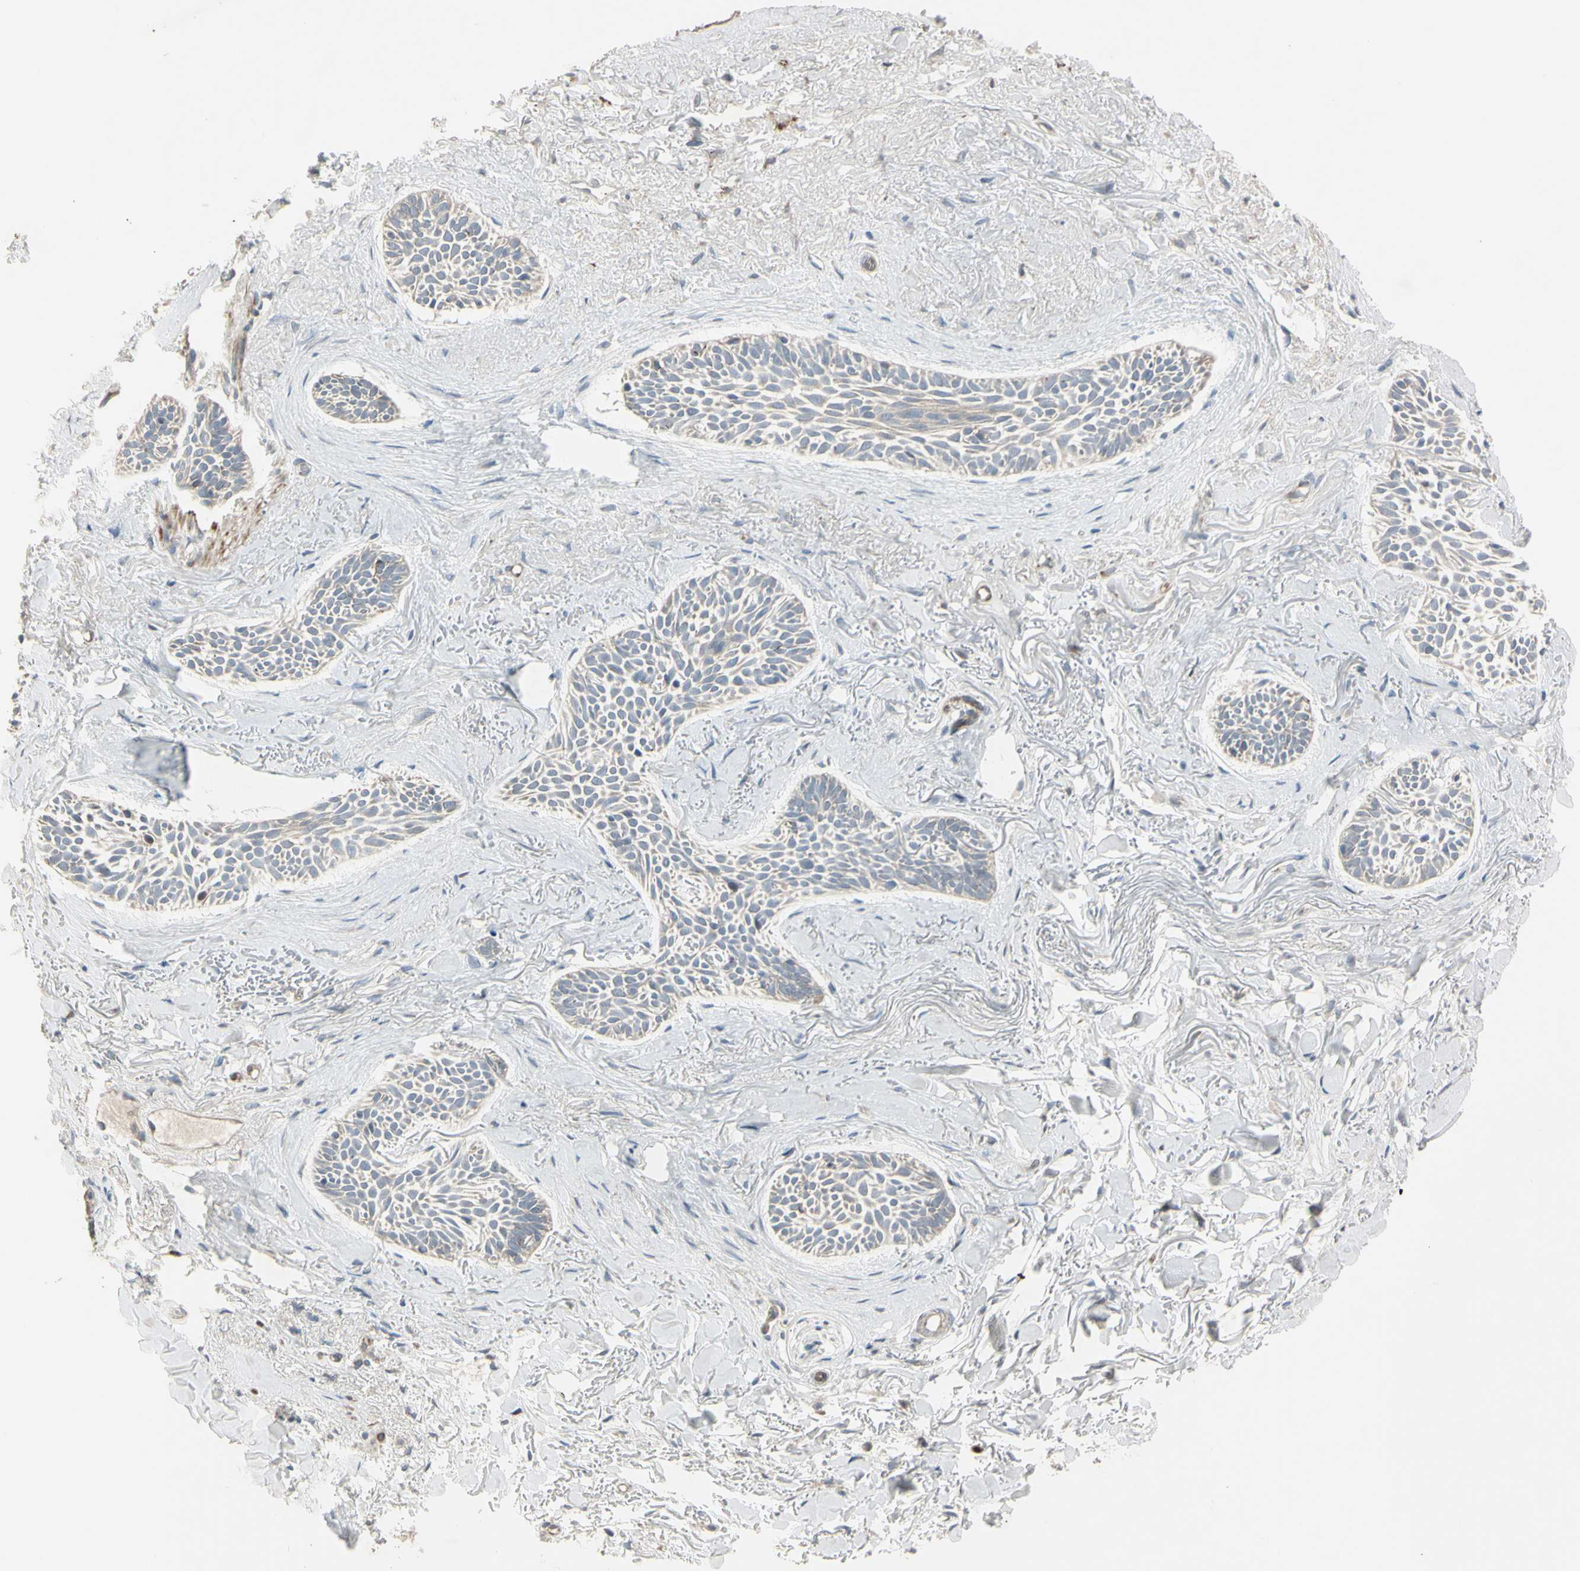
{"staining": {"intensity": "weak", "quantity": "<25%", "location": "cytoplasmic/membranous"}, "tissue": "skin cancer", "cell_type": "Tumor cells", "image_type": "cancer", "snomed": [{"axis": "morphology", "description": "Normal tissue, NOS"}, {"axis": "morphology", "description": "Basal cell carcinoma"}, {"axis": "topography", "description": "Skin"}], "caption": "Tumor cells are negative for brown protein staining in skin basal cell carcinoma. (Stains: DAB immunohistochemistry (IHC) with hematoxylin counter stain, Microscopy: brightfield microscopy at high magnification).", "gene": "NDFIP1", "patient": {"sex": "female", "age": 84}}